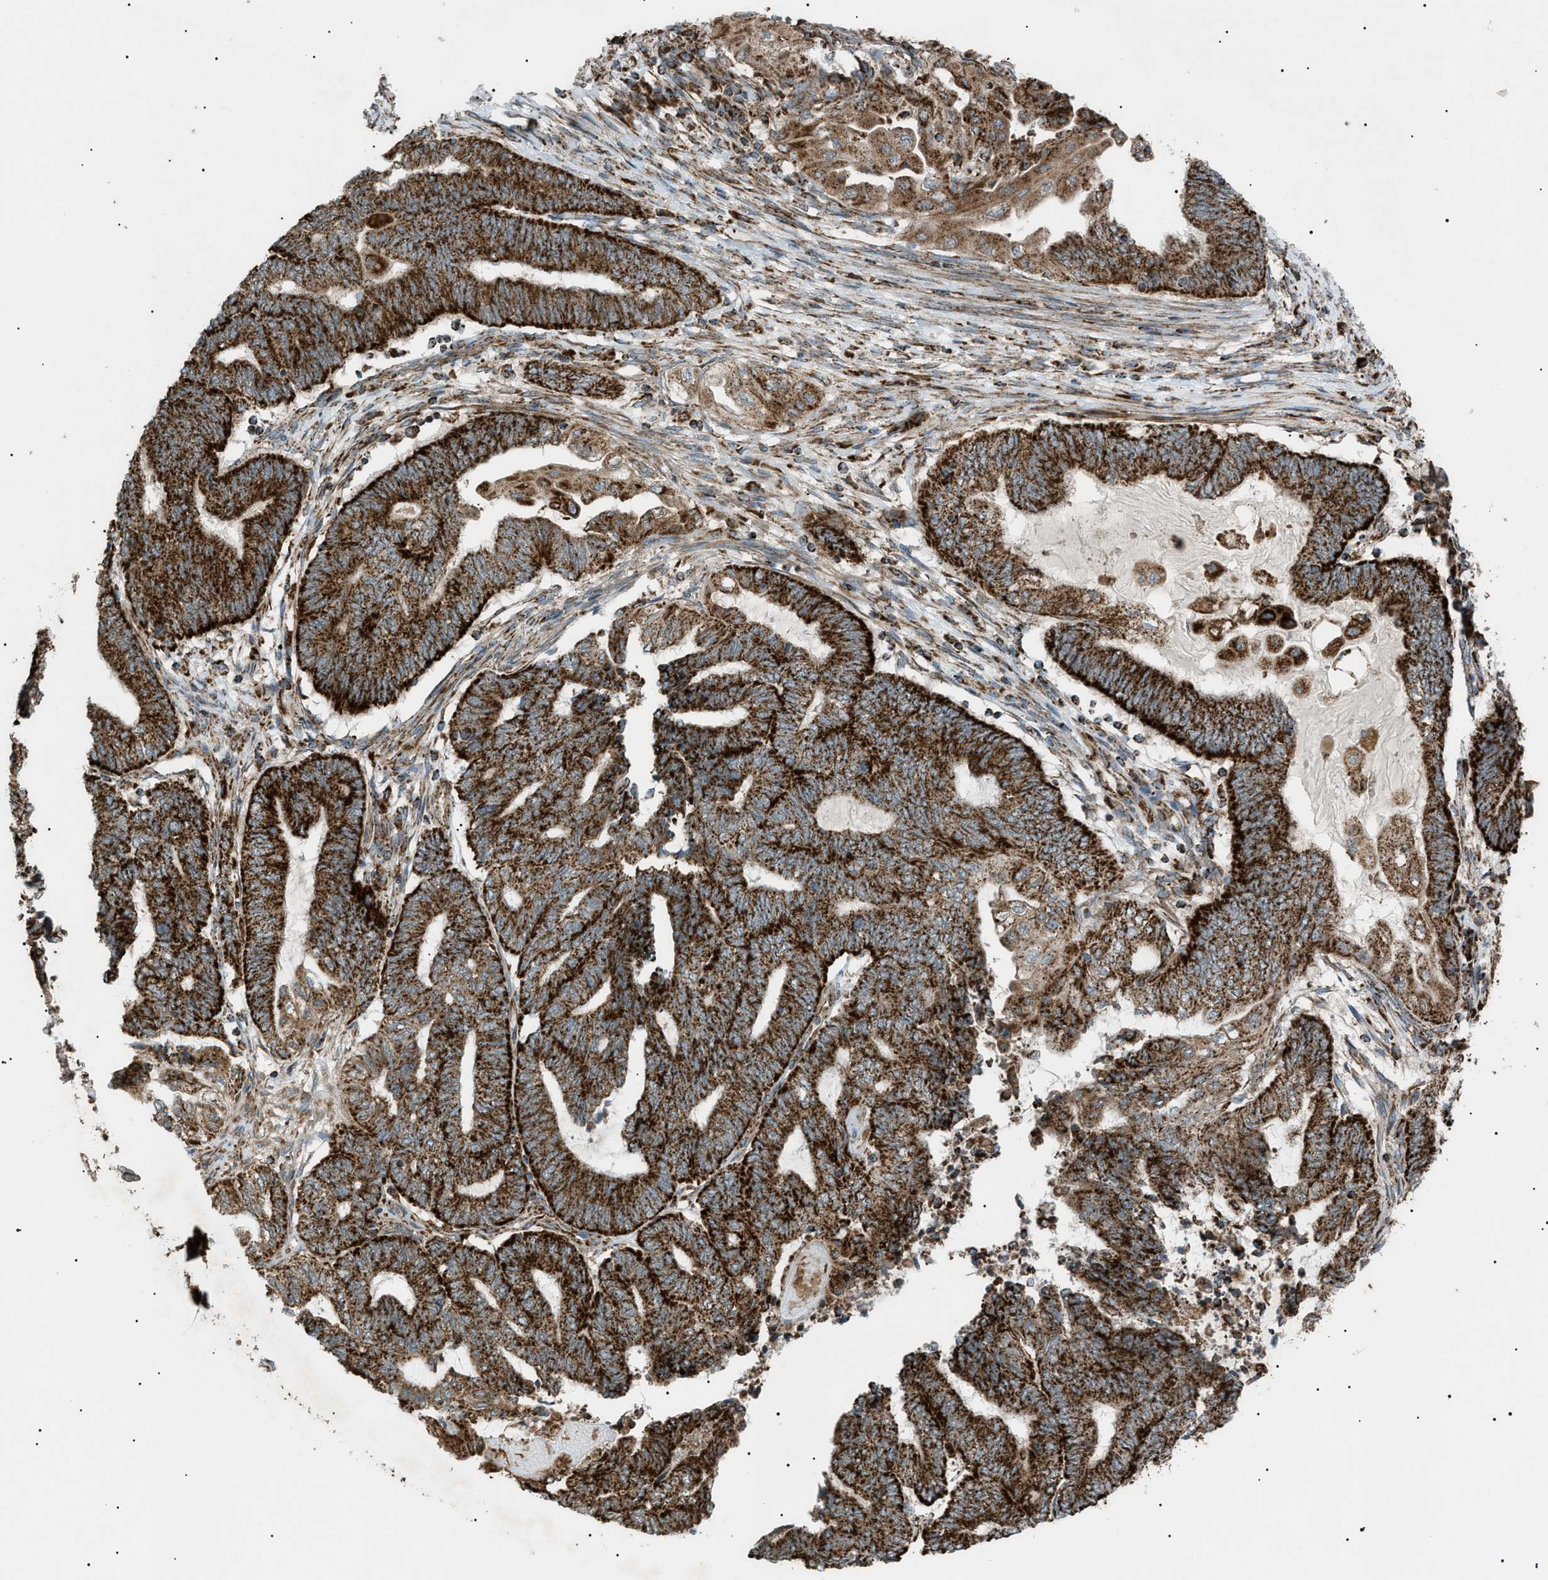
{"staining": {"intensity": "strong", "quantity": ">75%", "location": "cytoplasmic/membranous"}, "tissue": "endometrial cancer", "cell_type": "Tumor cells", "image_type": "cancer", "snomed": [{"axis": "morphology", "description": "Adenocarcinoma, NOS"}, {"axis": "topography", "description": "Uterus"}, {"axis": "topography", "description": "Endometrium"}], "caption": "The photomicrograph demonstrates immunohistochemical staining of endometrial cancer. There is strong cytoplasmic/membranous expression is seen in approximately >75% of tumor cells.", "gene": "C1GALT1C1", "patient": {"sex": "female", "age": 70}}